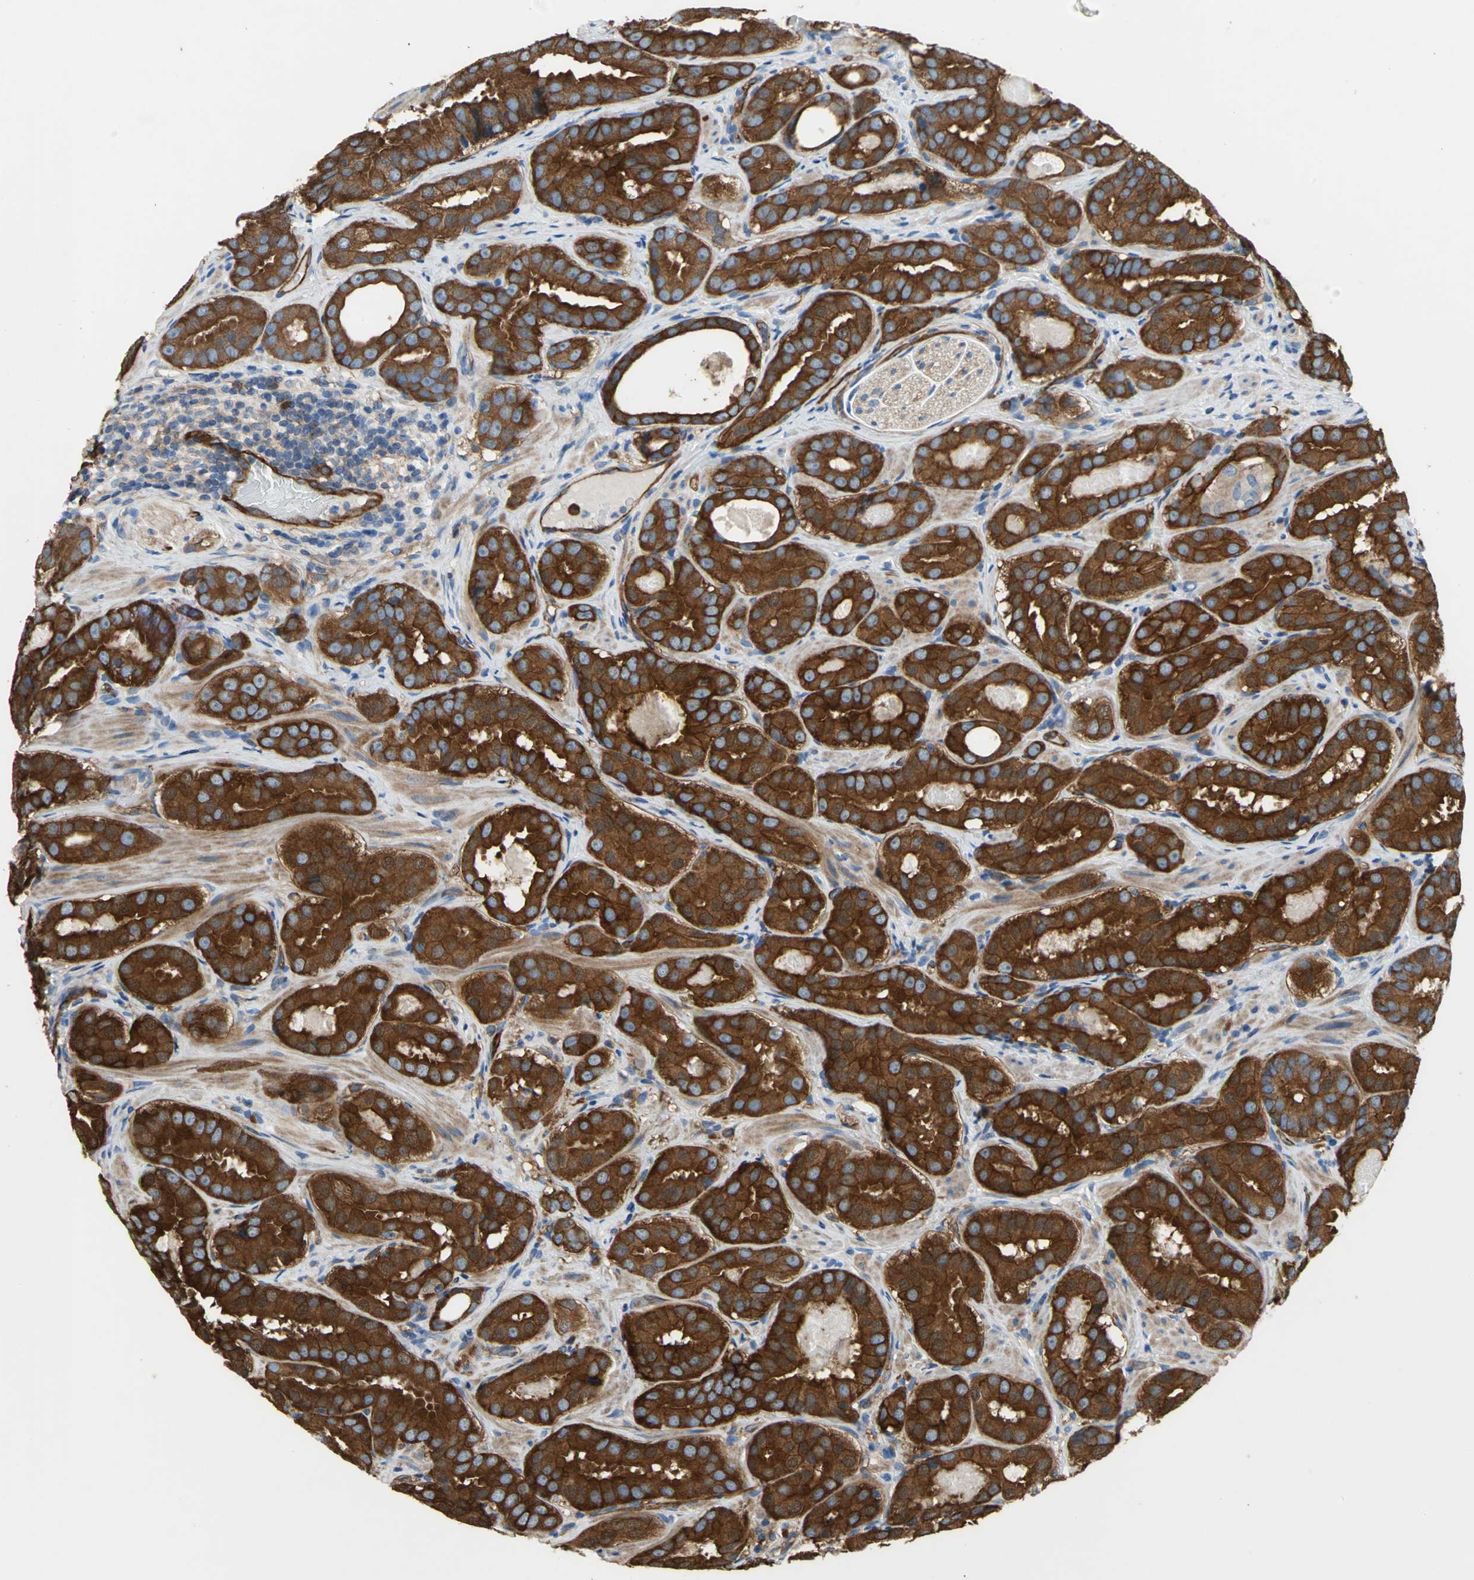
{"staining": {"intensity": "strong", "quantity": ">75%", "location": "cytoplasmic/membranous"}, "tissue": "prostate cancer", "cell_type": "Tumor cells", "image_type": "cancer", "snomed": [{"axis": "morphology", "description": "Adenocarcinoma, Low grade"}, {"axis": "topography", "description": "Prostate"}], "caption": "A photomicrograph of human prostate cancer stained for a protein demonstrates strong cytoplasmic/membranous brown staining in tumor cells.", "gene": "FLNB", "patient": {"sex": "male", "age": 59}}